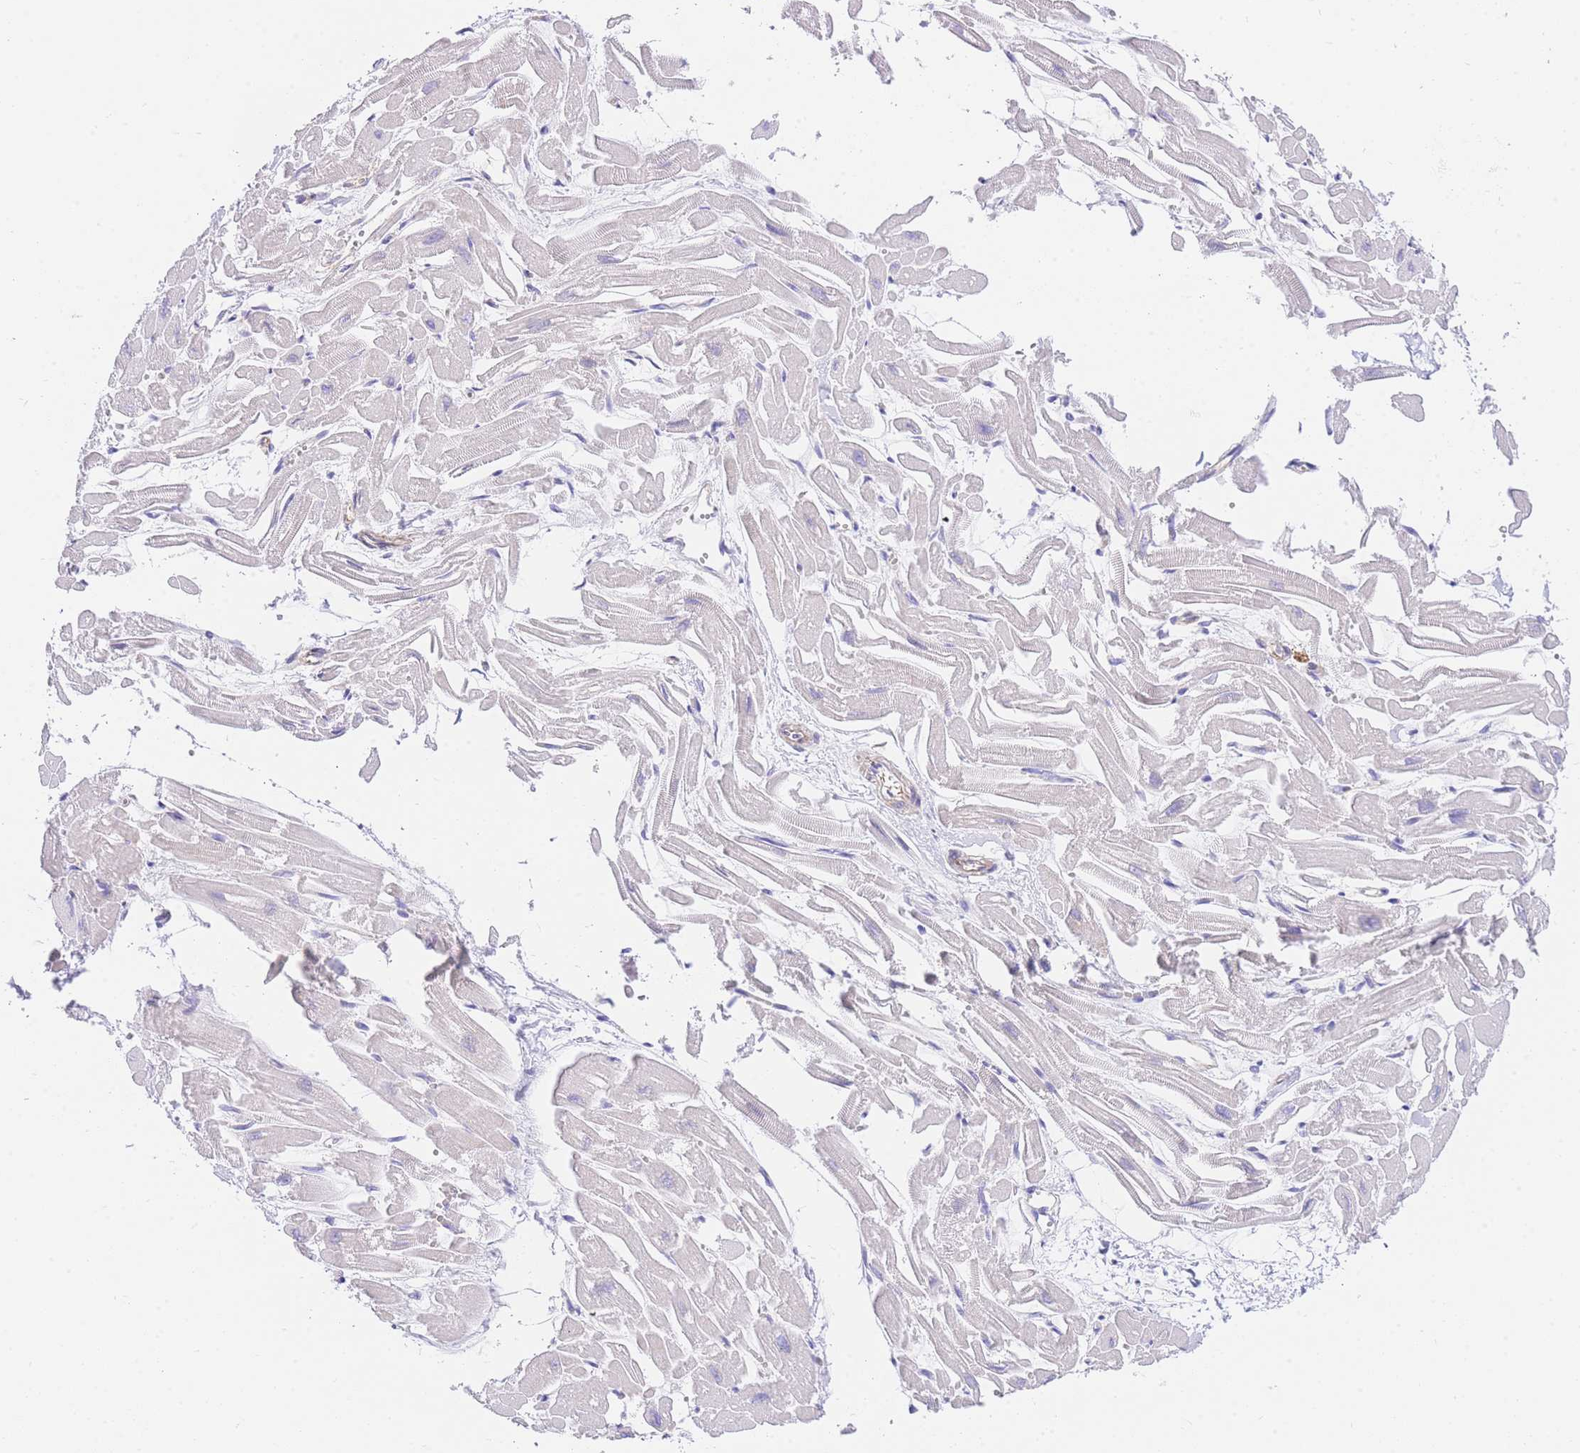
{"staining": {"intensity": "negative", "quantity": "none", "location": "none"}, "tissue": "heart muscle", "cell_type": "Cardiomyocytes", "image_type": "normal", "snomed": [{"axis": "morphology", "description": "Normal tissue, NOS"}, {"axis": "topography", "description": "Heart"}], "caption": "IHC histopathology image of benign human heart muscle stained for a protein (brown), which exhibits no staining in cardiomyocytes.", "gene": "SRSF12", "patient": {"sex": "male", "age": 54}}